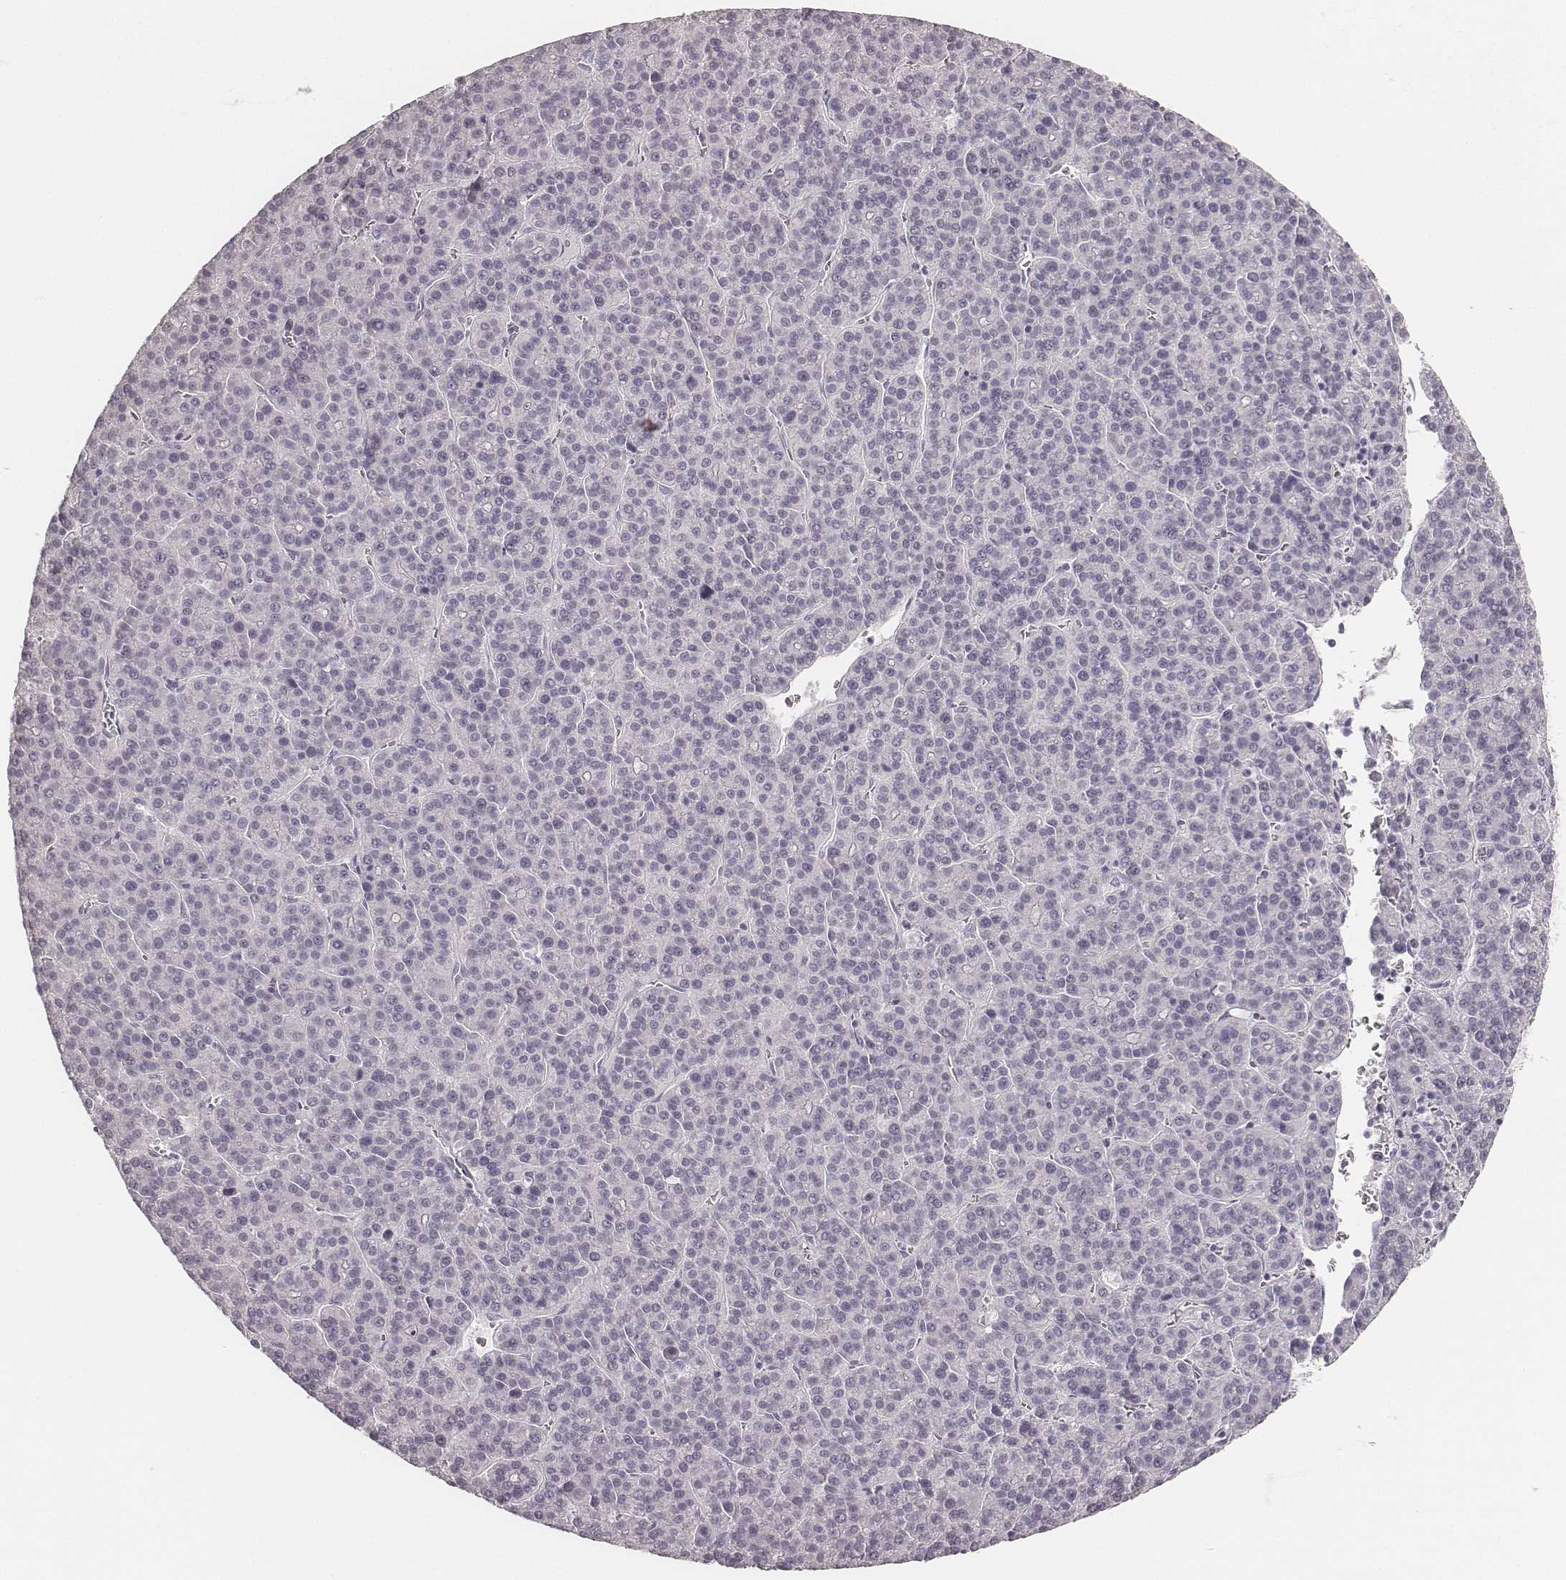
{"staining": {"intensity": "negative", "quantity": "none", "location": "none"}, "tissue": "liver cancer", "cell_type": "Tumor cells", "image_type": "cancer", "snomed": [{"axis": "morphology", "description": "Carcinoma, Hepatocellular, NOS"}, {"axis": "topography", "description": "Liver"}], "caption": "Tumor cells show no significant positivity in hepatocellular carcinoma (liver).", "gene": "KRT72", "patient": {"sex": "female", "age": 58}}